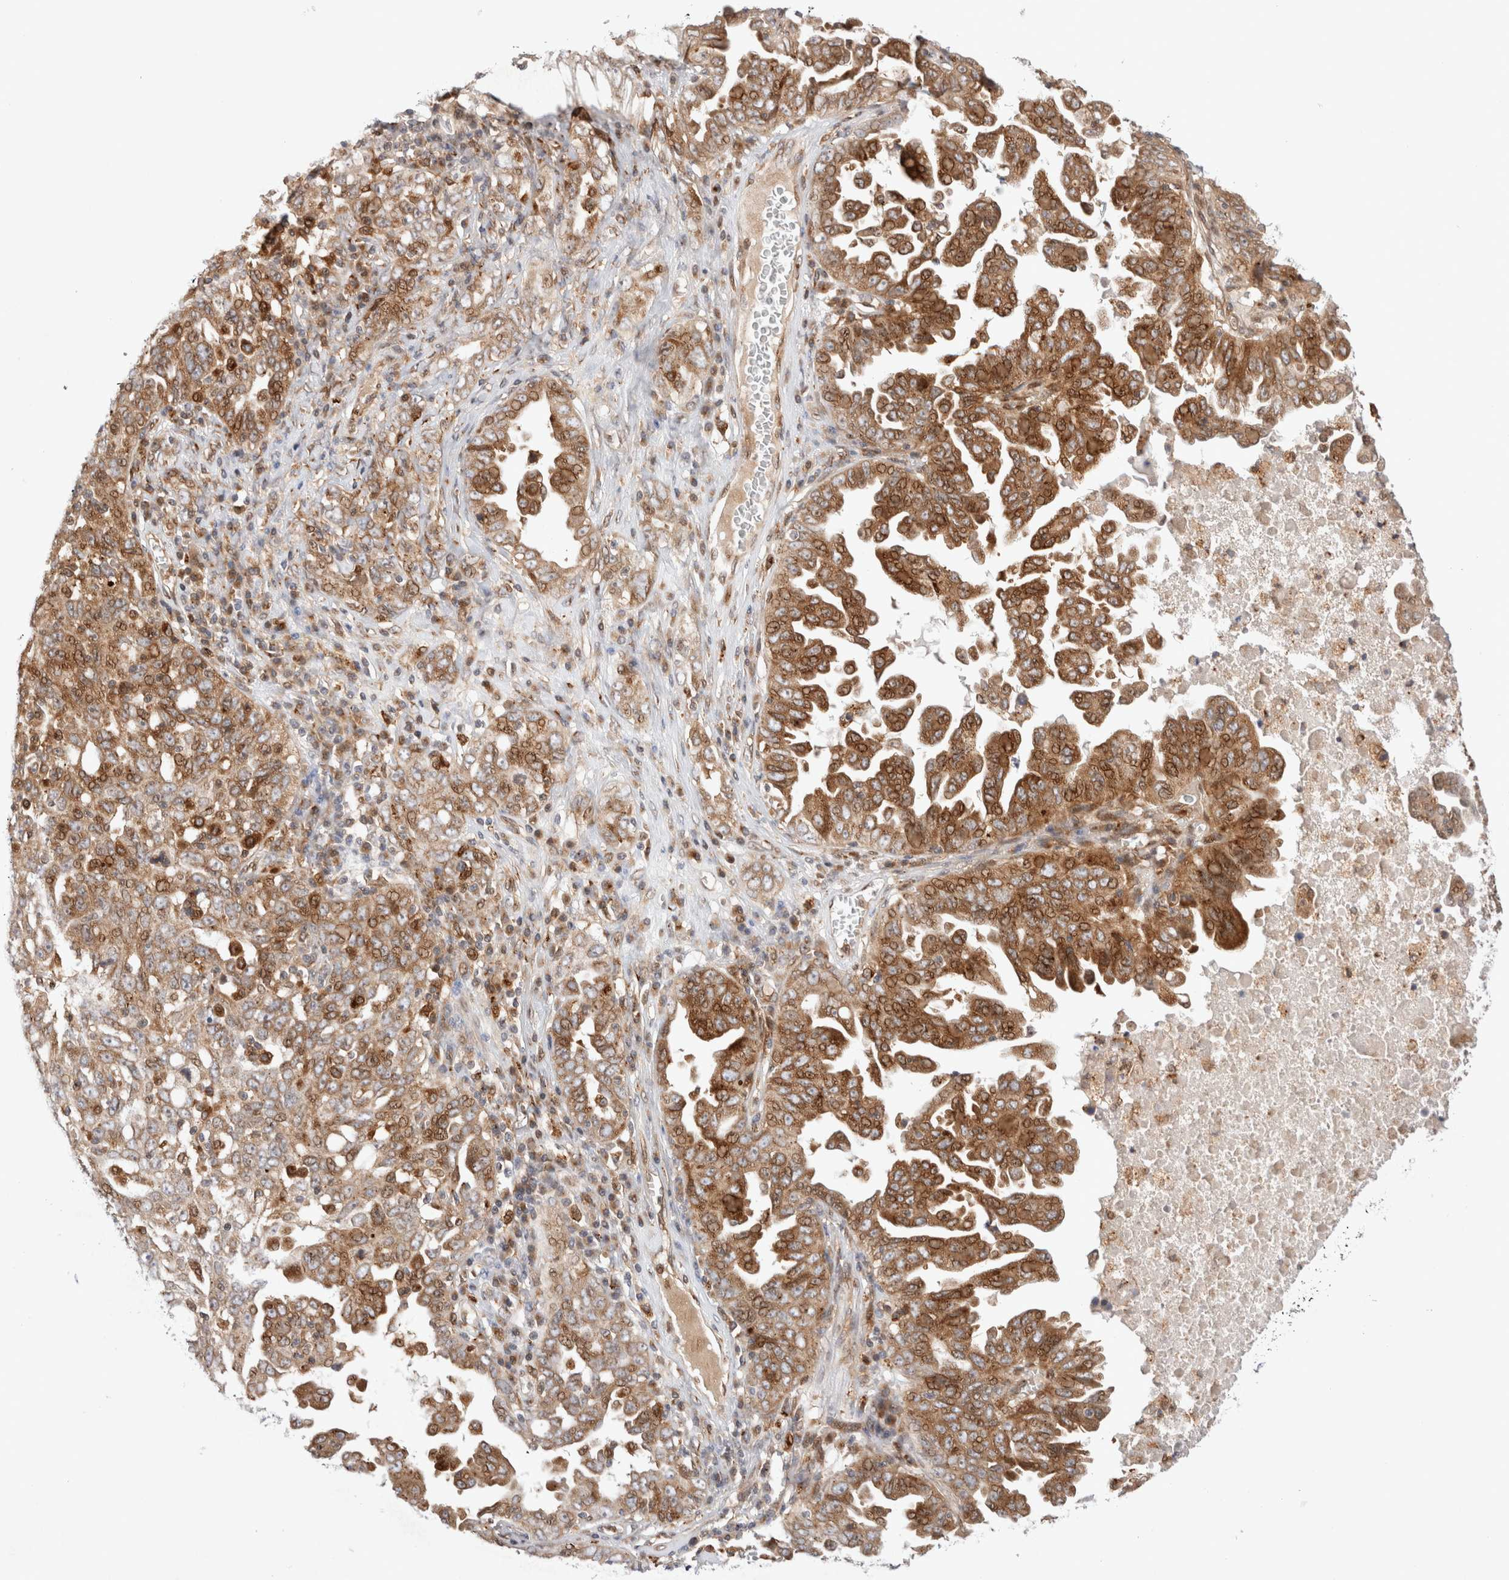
{"staining": {"intensity": "moderate", "quantity": ">75%", "location": "cytoplasmic/membranous"}, "tissue": "ovarian cancer", "cell_type": "Tumor cells", "image_type": "cancer", "snomed": [{"axis": "morphology", "description": "Carcinoma, endometroid"}, {"axis": "topography", "description": "Ovary"}], "caption": "This micrograph reveals immunohistochemistry (IHC) staining of human ovarian endometroid carcinoma, with medium moderate cytoplasmic/membranous expression in approximately >75% of tumor cells.", "gene": "GCN1", "patient": {"sex": "female", "age": 62}}